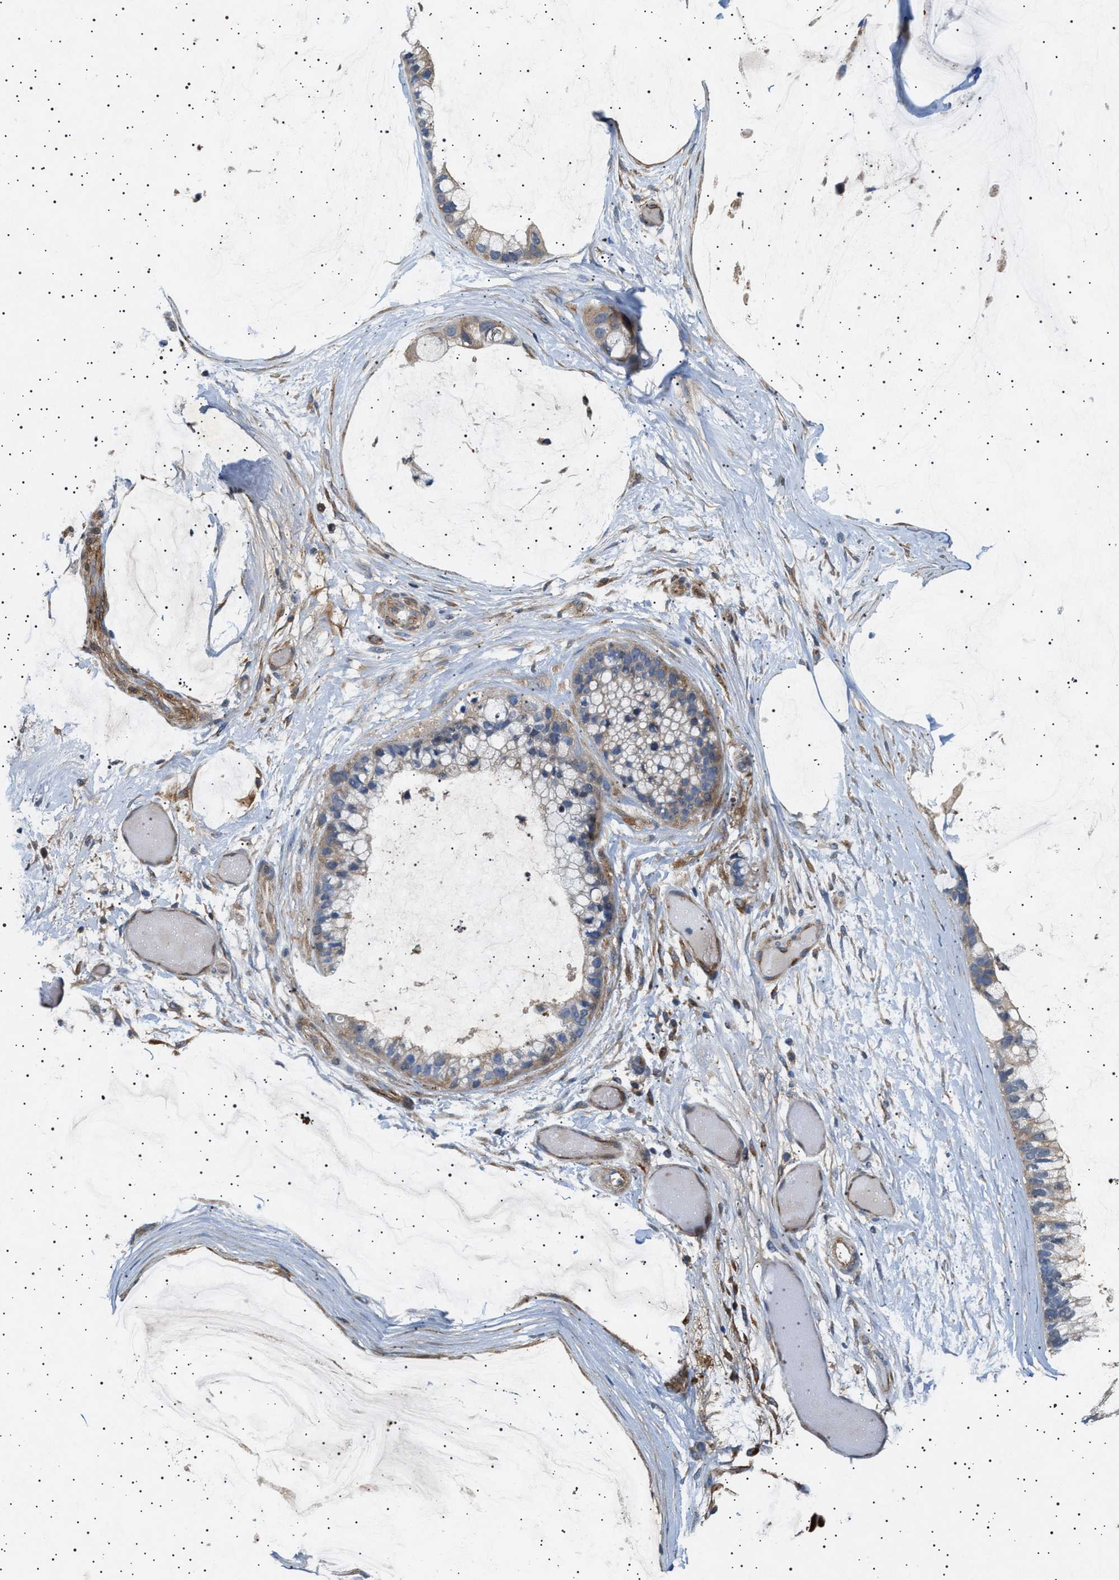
{"staining": {"intensity": "weak", "quantity": "<25%", "location": "cytoplasmic/membranous"}, "tissue": "ovarian cancer", "cell_type": "Tumor cells", "image_type": "cancer", "snomed": [{"axis": "morphology", "description": "Cystadenocarcinoma, mucinous, NOS"}, {"axis": "topography", "description": "Ovary"}], "caption": "Ovarian cancer was stained to show a protein in brown. There is no significant expression in tumor cells.", "gene": "FICD", "patient": {"sex": "female", "age": 39}}